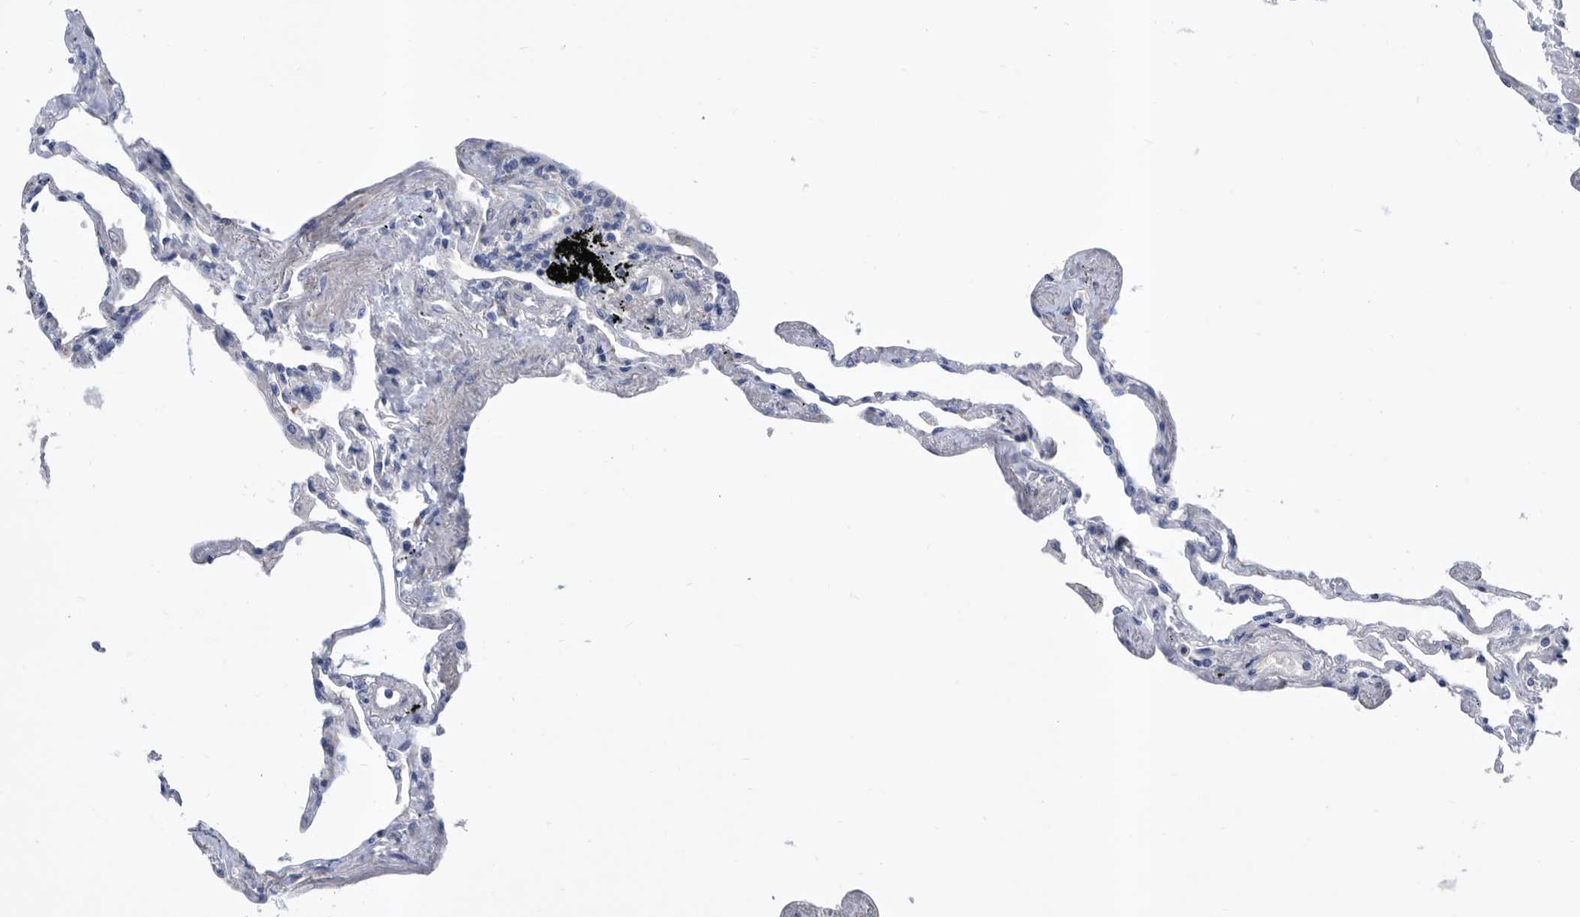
{"staining": {"intensity": "negative", "quantity": "none", "location": "none"}, "tissue": "lung", "cell_type": "Alveolar cells", "image_type": "normal", "snomed": [{"axis": "morphology", "description": "Normal tissue, NOS"}, {"axis": "topography", "description": "Lung"}], "caption": "Protein analysis of benign lung shows no significant positivity in alveolar cells. The staining is performed using DAB (3,3'-diaminobenzidine) brown chromogen with nuclei counter-stained in using hematoxylin.", "gene": "ATP13A3", "patient": {"sex": "female", "age": 67}}